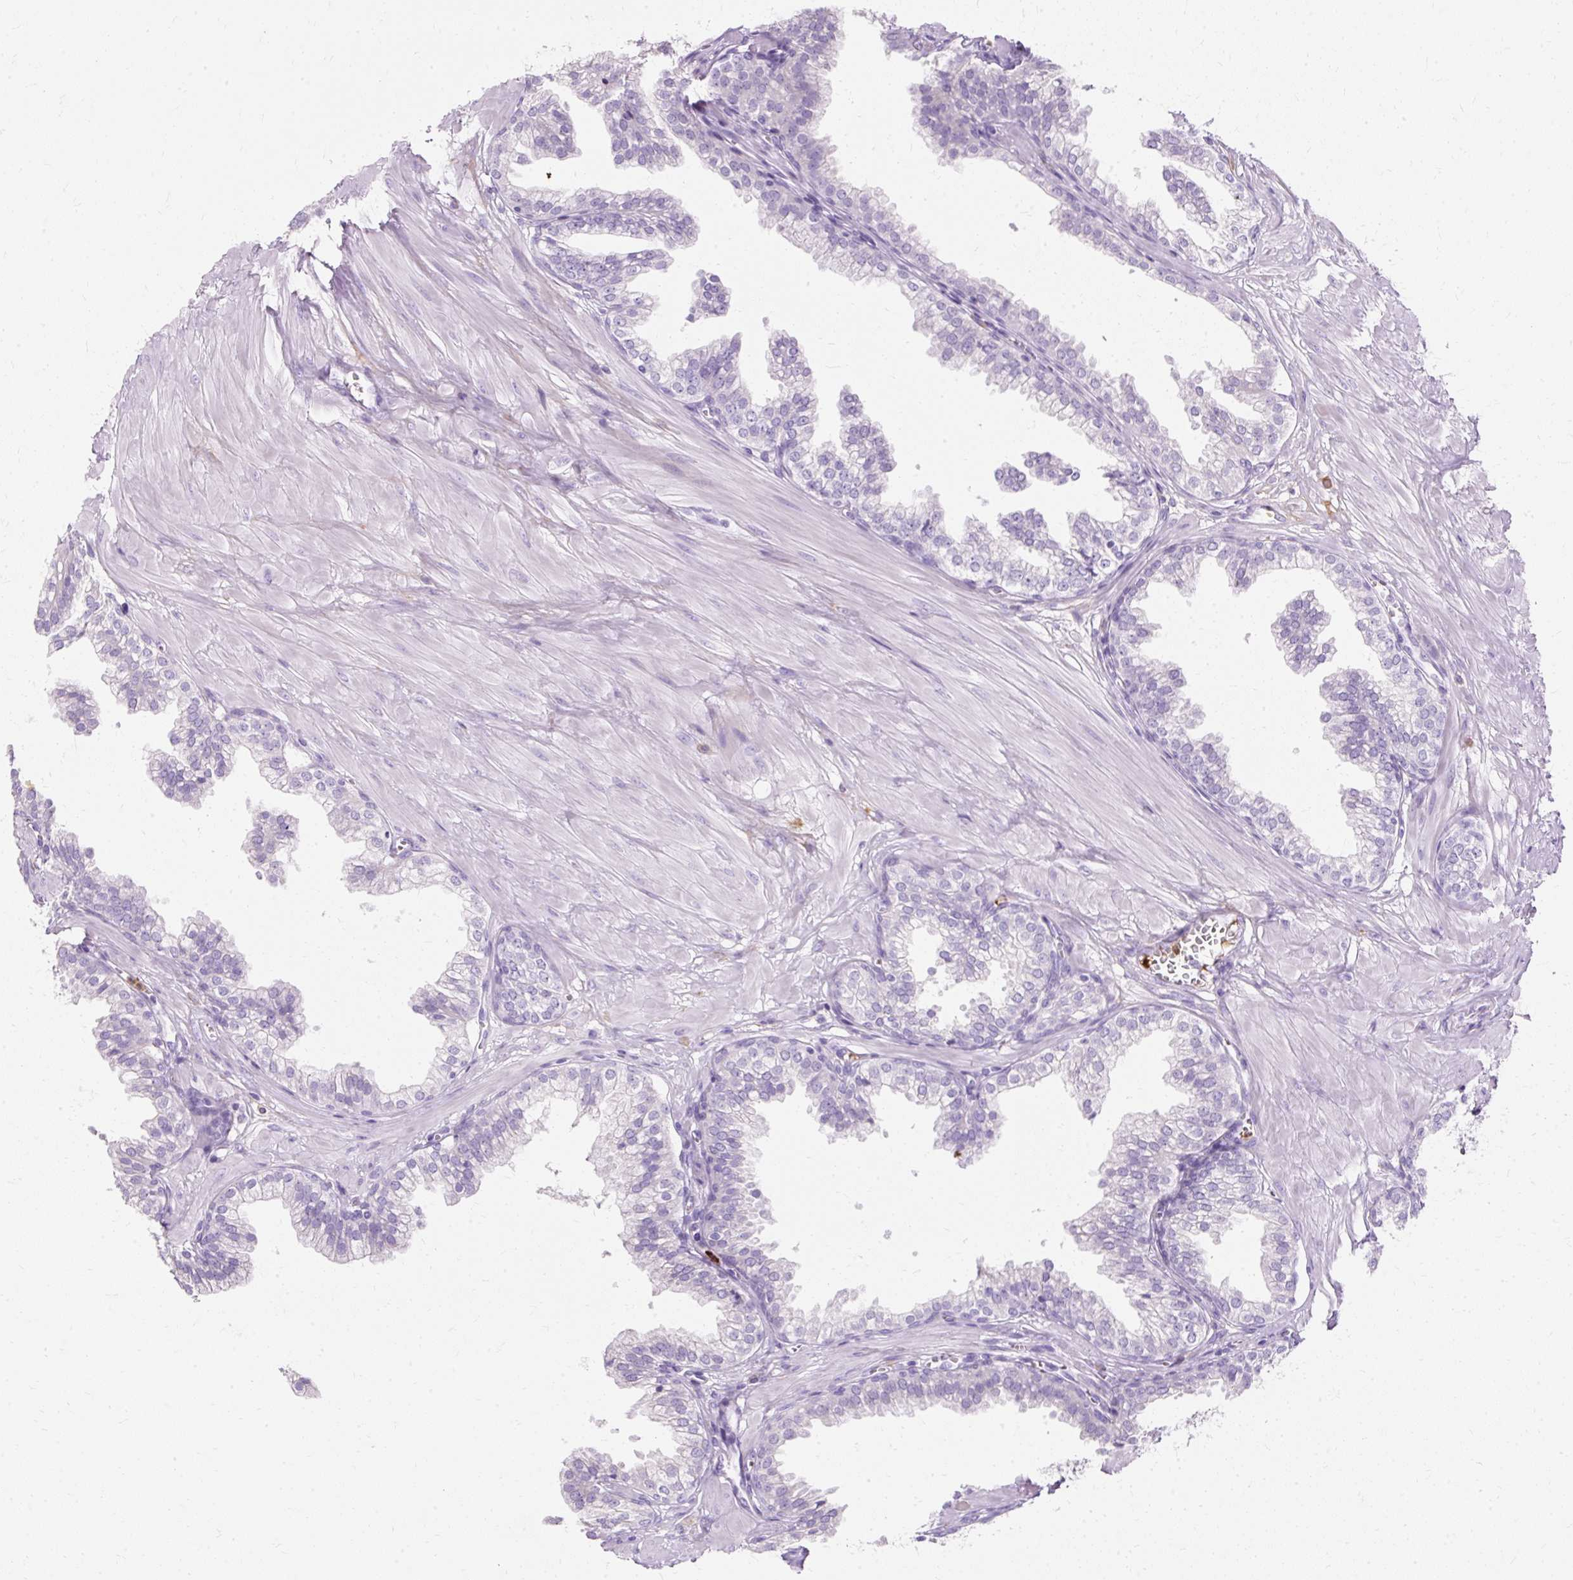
{"staining": {"intensity": "negative", "quantity": "none", "location": "none"}, "tissue": "prostate", "cell_type": "Glandular cells", "image_type": "normal", "snomed": [{"axis": "morphology", "description": "Normal tissue, NOS"}, {"axis": "topography", "description": "Prostate"}, {"axis": "topography", "description": "Peripheral nerve tissue"}], "caption": "Prostate was stained to show a protein in brown. There is no significant positivity in glandular cells. (IHC, brightfield microscopy, high magnification).", "gene": "DEFA1B", "patient": {"sex": "male", "age": 55}}